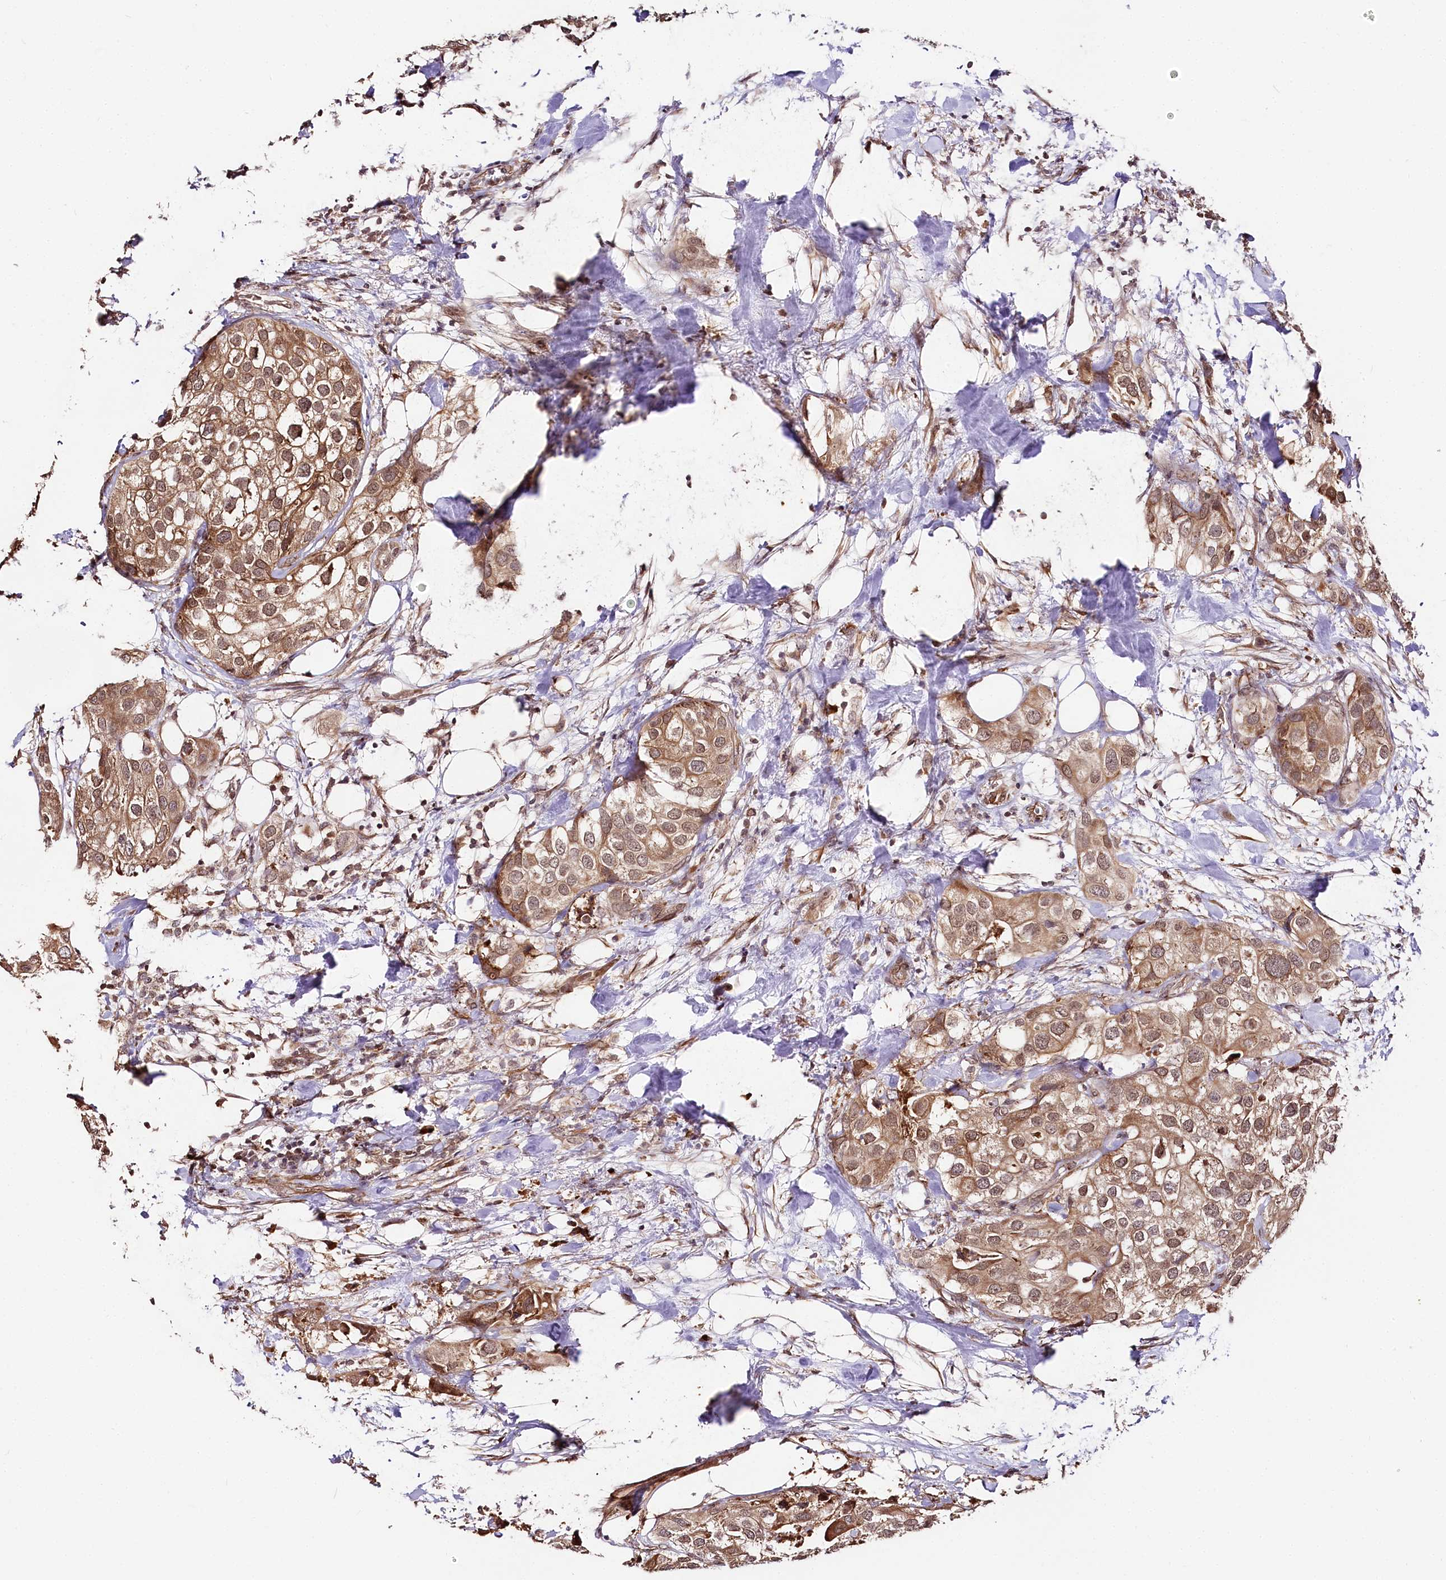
{"staining": {"intensity": "moderate", "quantity": ">75%", "location": "cytoplasmic/membranous,nuclear"}, "tissue": "urothelial cancer", "cell_type": "Tumor cells", "image_type": "cancer", "snomed": [{"axis": "morphology", "description": "Urothelial carcinoma, High grade"}, {"axis": "topography", "description": "Urinary bladder"}], "caption": "The photomicrograph demonstrates a brown stain indicating the presence of a protein in the cytoplasmic/membranous and nuclear of tumor cells in urothelial cancer.", "gene": "ENSG00000144785", "patient": {"sex": "male", "age": 64}}